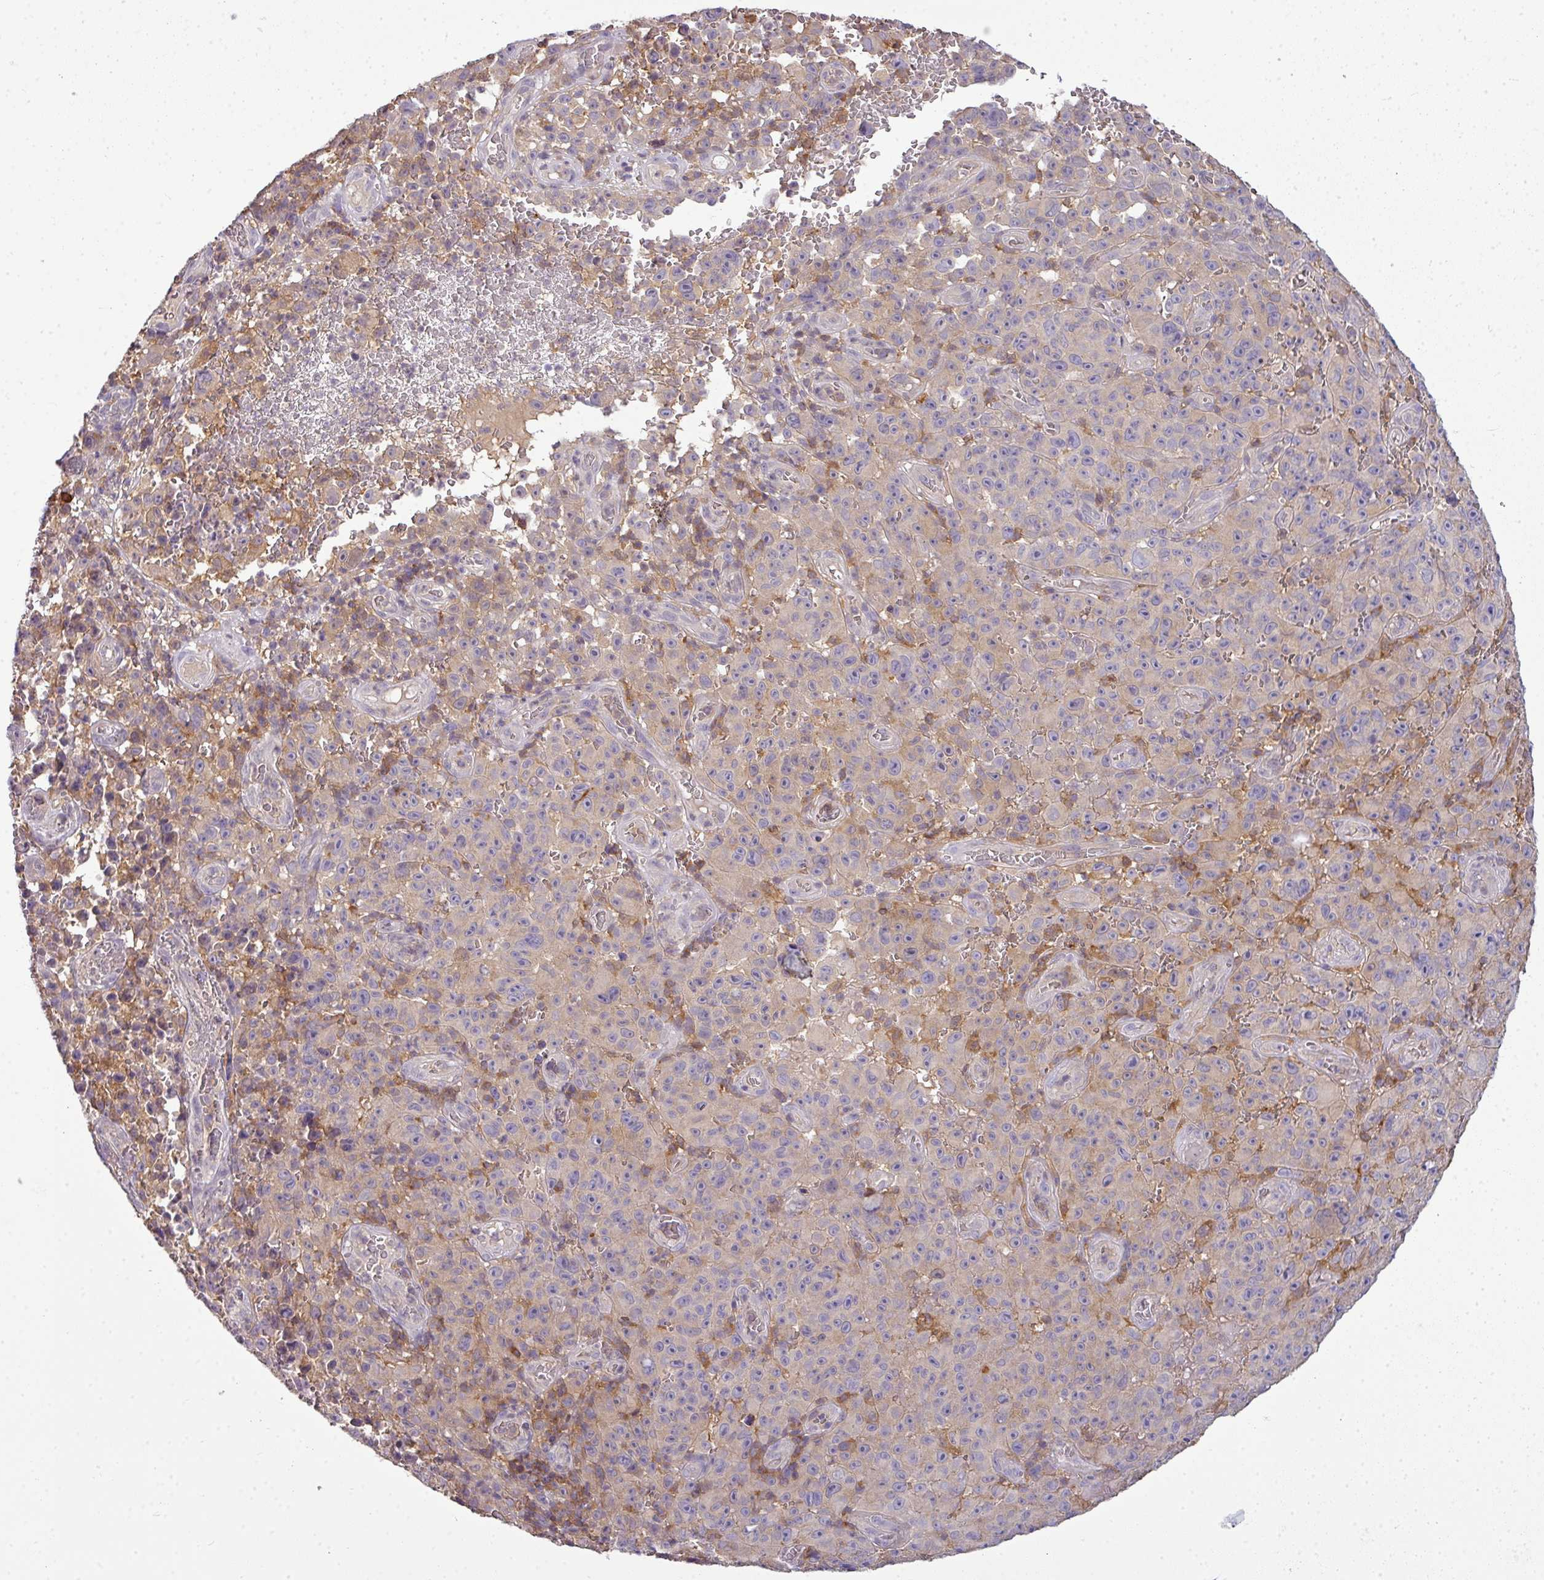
{"staining": {"intensity": "moderate", "quantity": "<25%", "location": "cytoplasmic/membranous"}, "tissue": "melanoma", "cell_type": "Tumor cells", "image_type": "cancer", "snomed": [{"axis": "morphology", "description": "Malignant melanoma, NOS"}, {"axis": "topography", "description": "Skin"}], "caption": "Immunohistochemical staining of human malignant melanoma exhibits low levels of moderate cytoplasmic/membranous protein positivity in about <25% of tumor cells.", "gene": "STAT5A", "patient": {"sex": "female", "age": 82}}